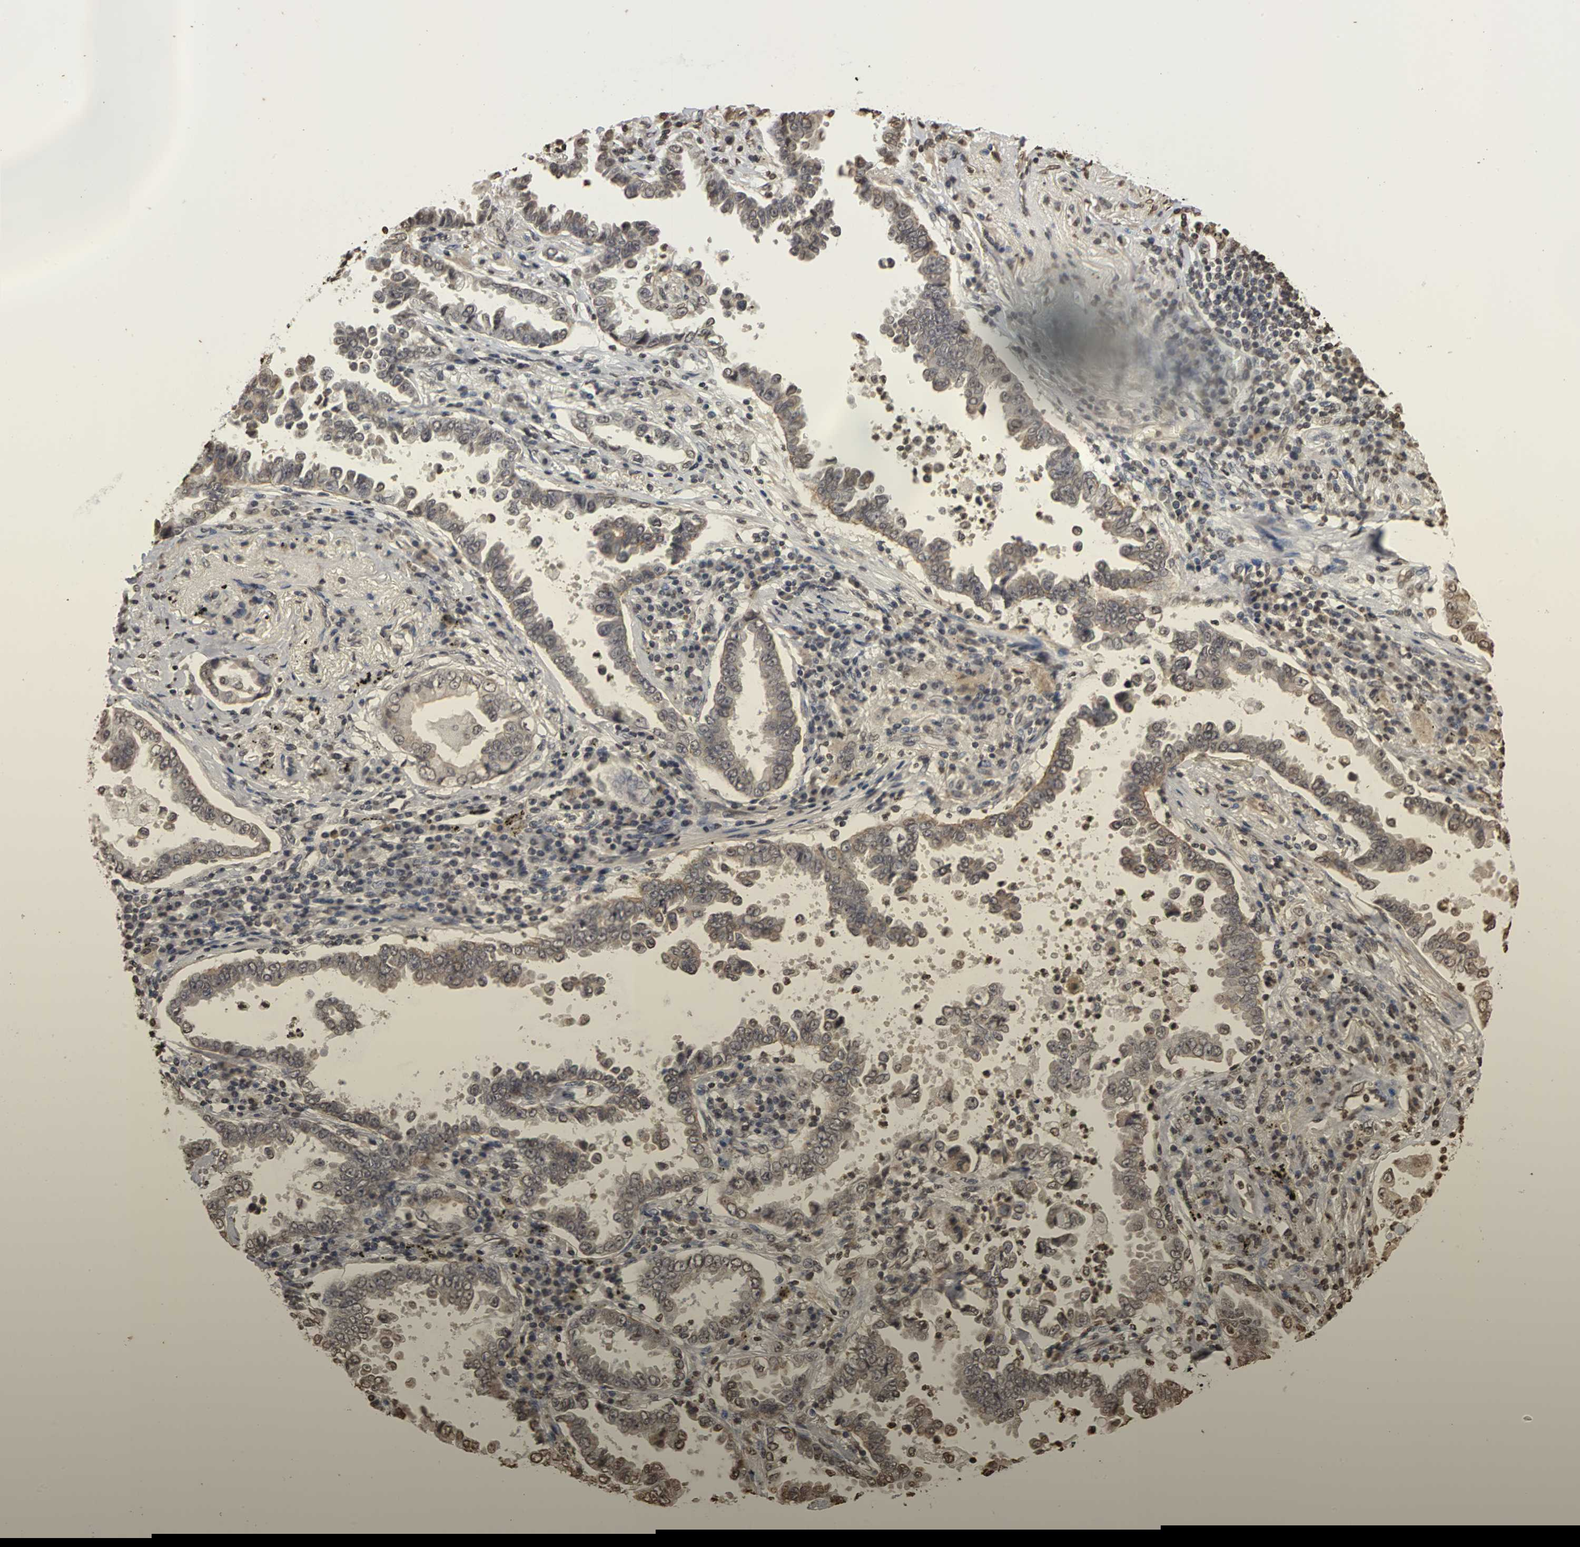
{"staining": {"intensity": "weak", "quantity": "<25%", "location": "nuclear"}, "tissue": "lung cancer", "cell_type": "Tumor cells", "image_type": "cancer", "snomed": [{"axis": "morphology", "description": "Normal tissue, NOS"}, {"axis": "morphology", "description": "Inflammation, NOS"}, {"axis": "morphology", "description": "Adenocarcinoma, NOS"}, {"axis": "topography", "description": "Lung"}], "caption": "Immunohistochemistry photomicrograph of neoplastic tissue: adenocarcinoma (lung) stained with DAB (3,3'-diaminobenzidine) exhibits no significant protein staining in tumor cells. (IHC, brightfield microscopy, high magnification).", "gene": "ERCC2", "patient": {"sex": "female", "age": 64}}